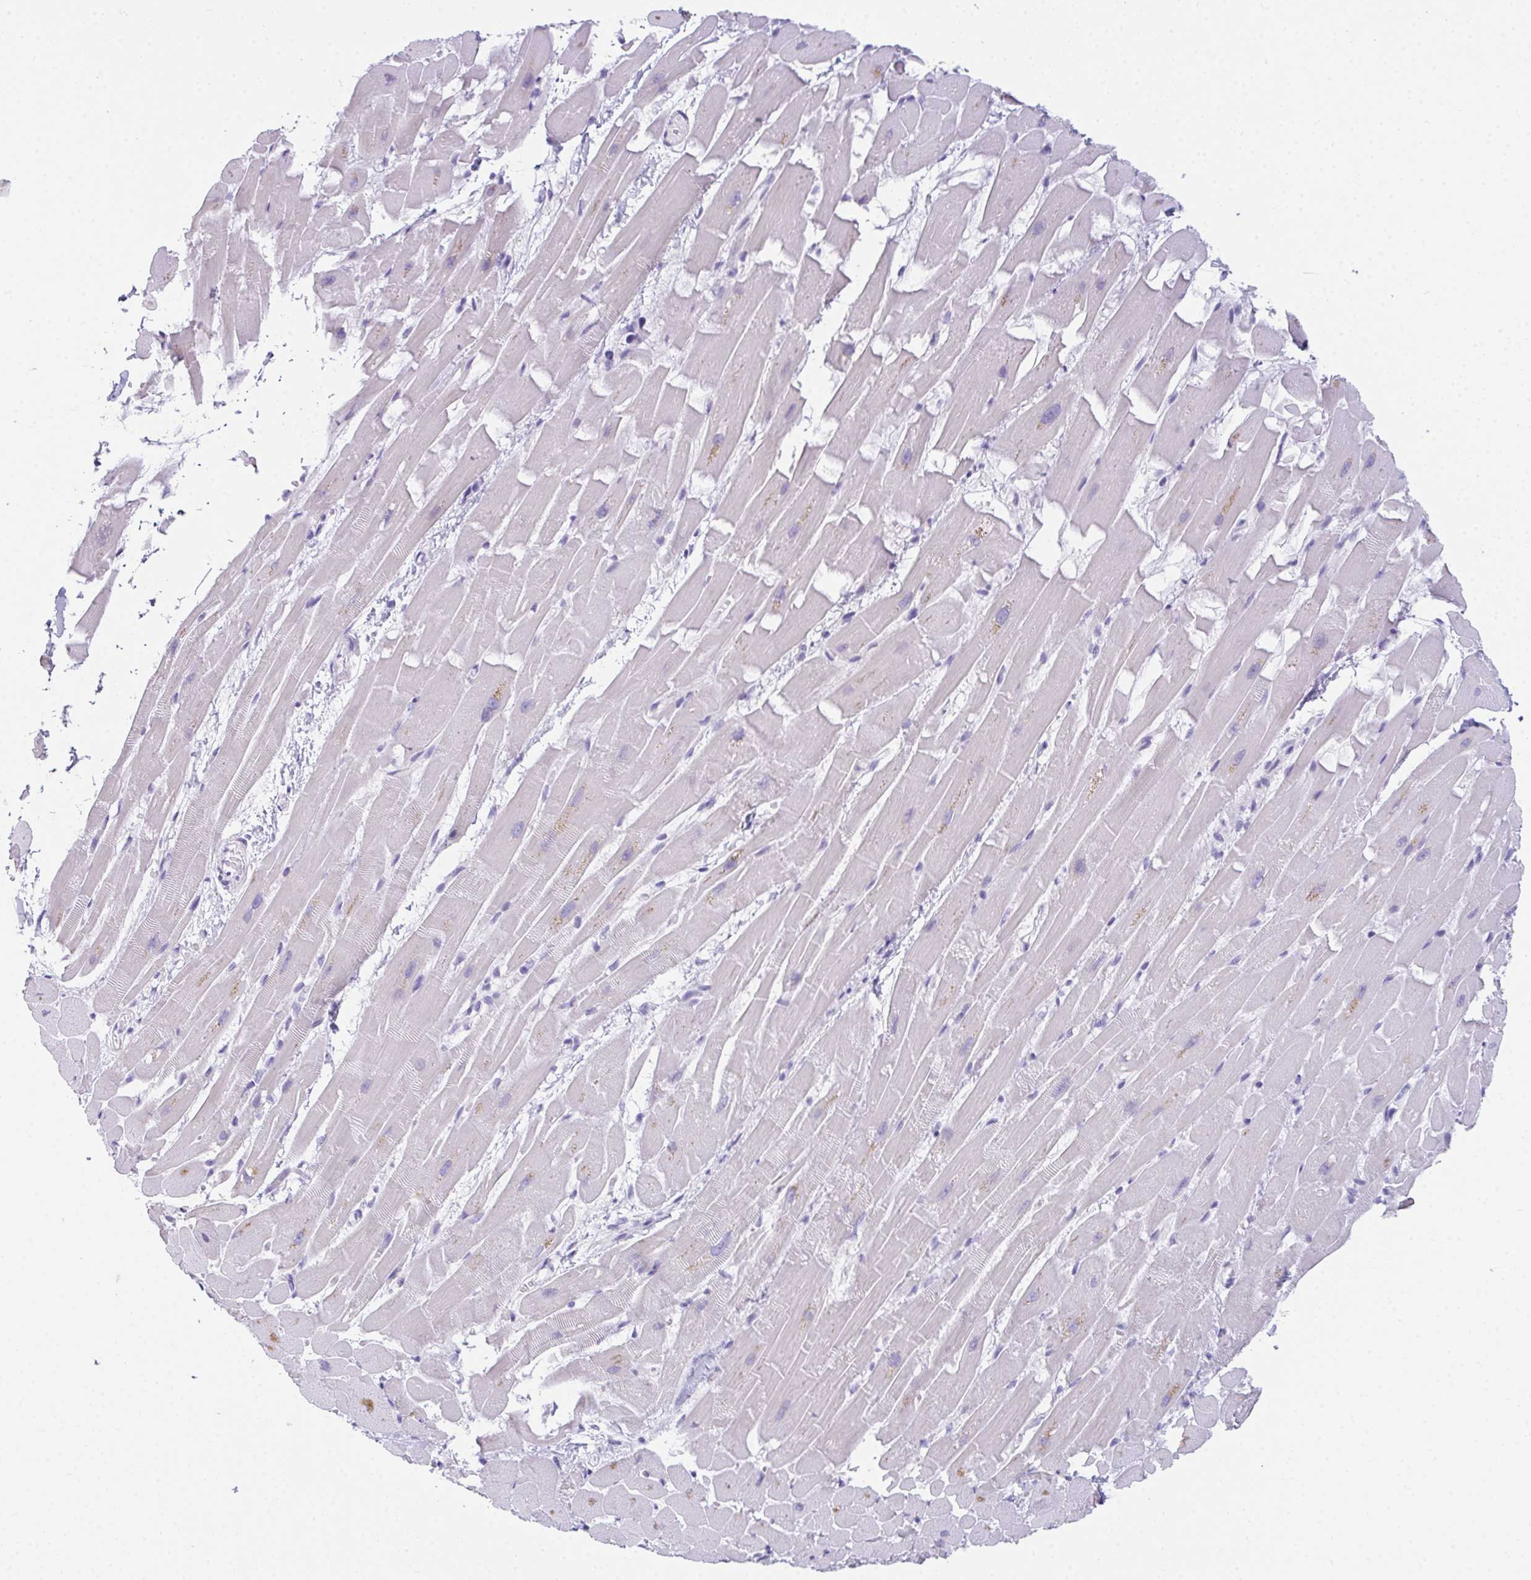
{"staining": {"intensity": "weak", "quantity": "<25%", "location": "cytoplasmic/membranous"}, "tissue": "heart muscle", "cell_type": "Cardiomyocytes", "image_type": "normal", "snomed": [{"axis": "morphology", "description": "Normal tissue, NOS"}, {"axis": "topography", "description": "Heart"}], "caption": "A high-resolution micrograph shows IHC staining of unremarkable heart muscle, which demonstrates no significant staining in cardiomyocytes.", "gene": "TEX19", "patient": {"sex": "male", "age": 37}}